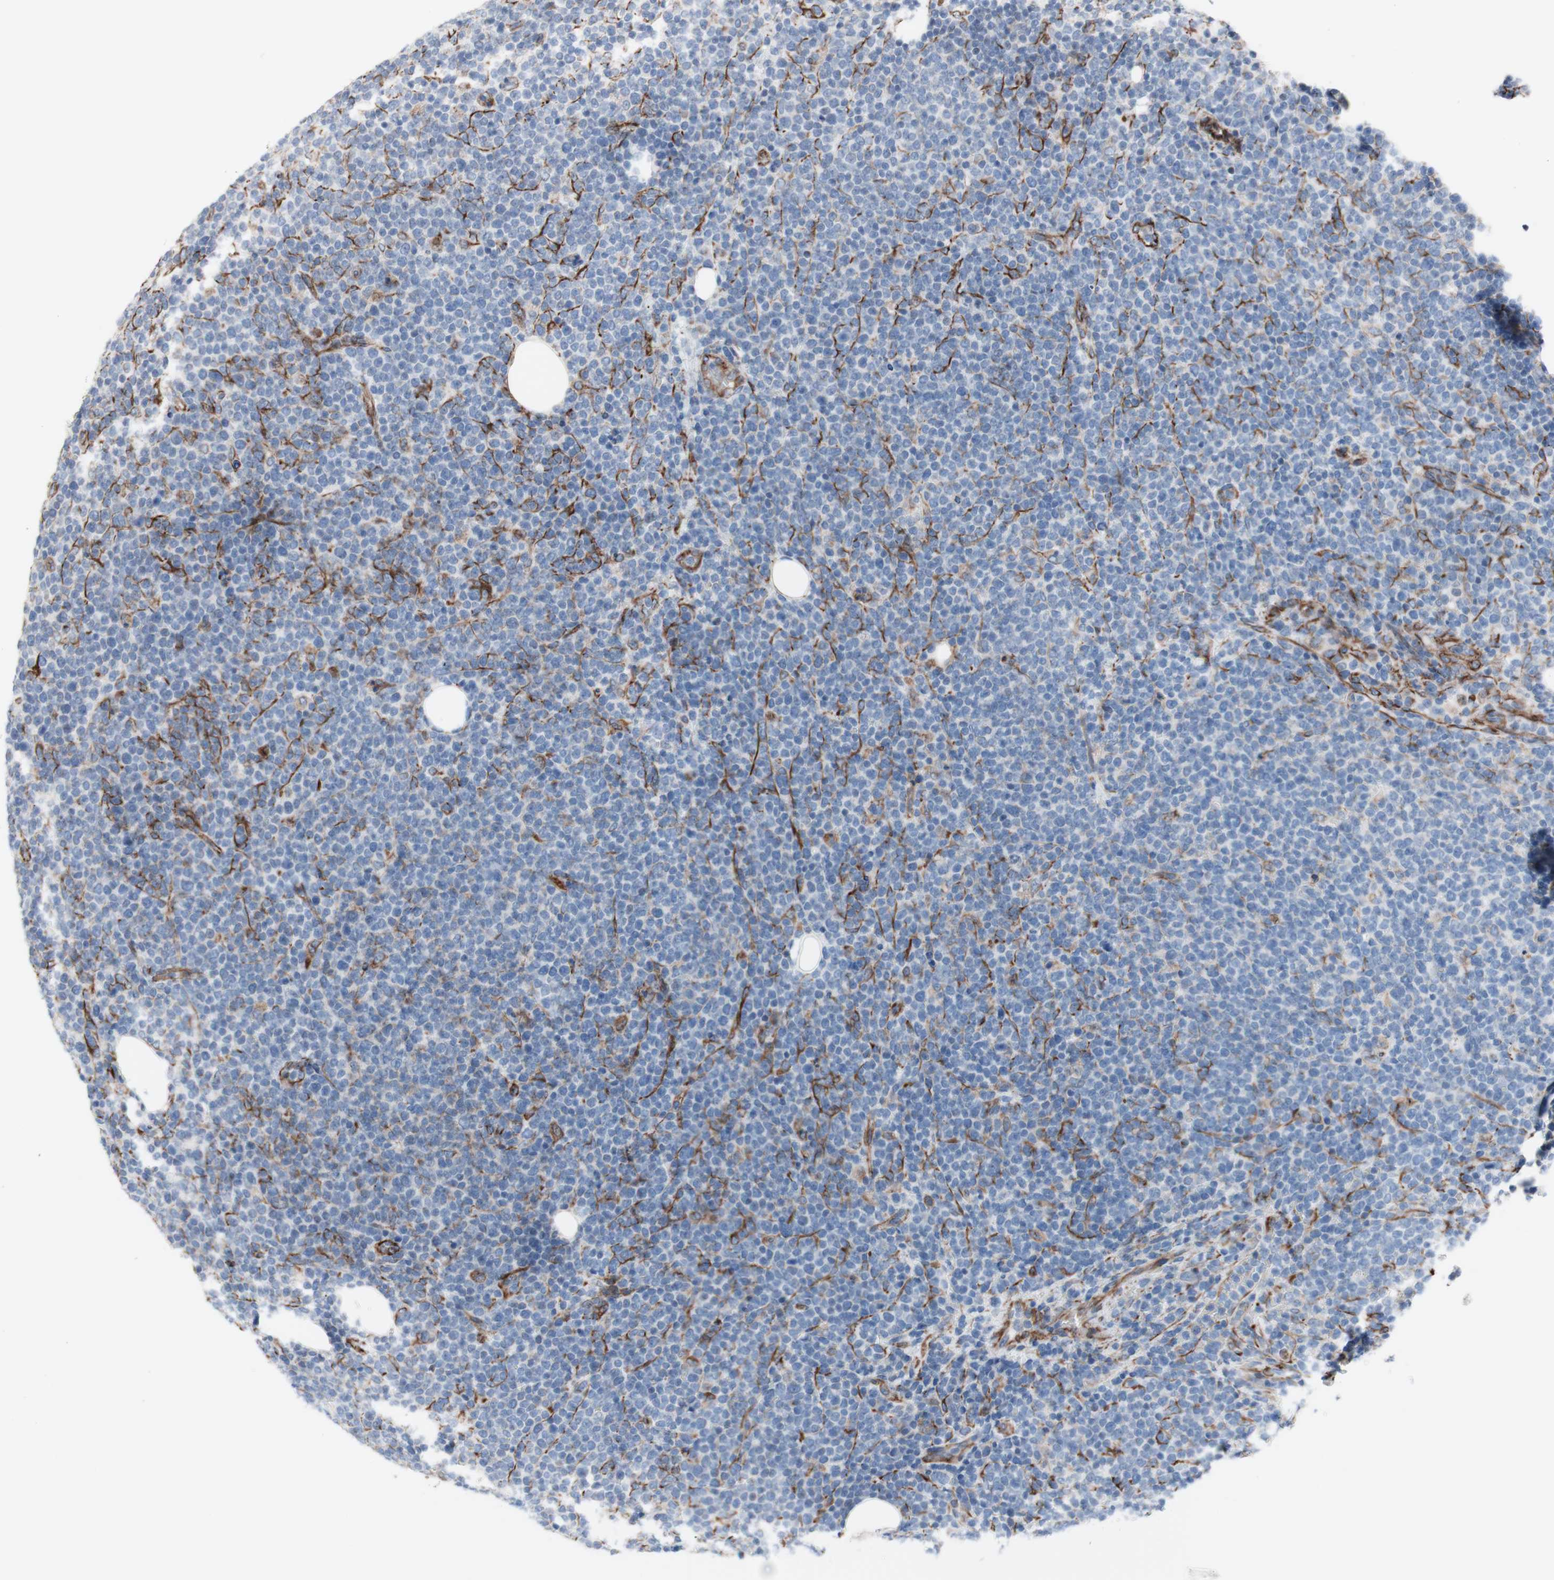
{"staining": {"intensity": "negative", "quantity": "none", "location": "none"}, "tissue": "lymphoma", "cell_type": "Tumor cells", "image_type": "cancer", "snomed": [{"axis": "morphology", "description": "Malignant lymphoma, non-Hodgkin's type, High grade"}, {"axis": "topography", "description": "Lymph node"}], "caption": "High power microscopy micrograph of an immunohistochemistry image of malignant lymphoma, non-Hodgkin's type (high-grade), revealing no significant expression in tumor cells. (Immunohistochemistry, brightfield microscopy, high magnification).", "gene": "AGPAT5", "patient": {"sex": "male", "age": 61}}